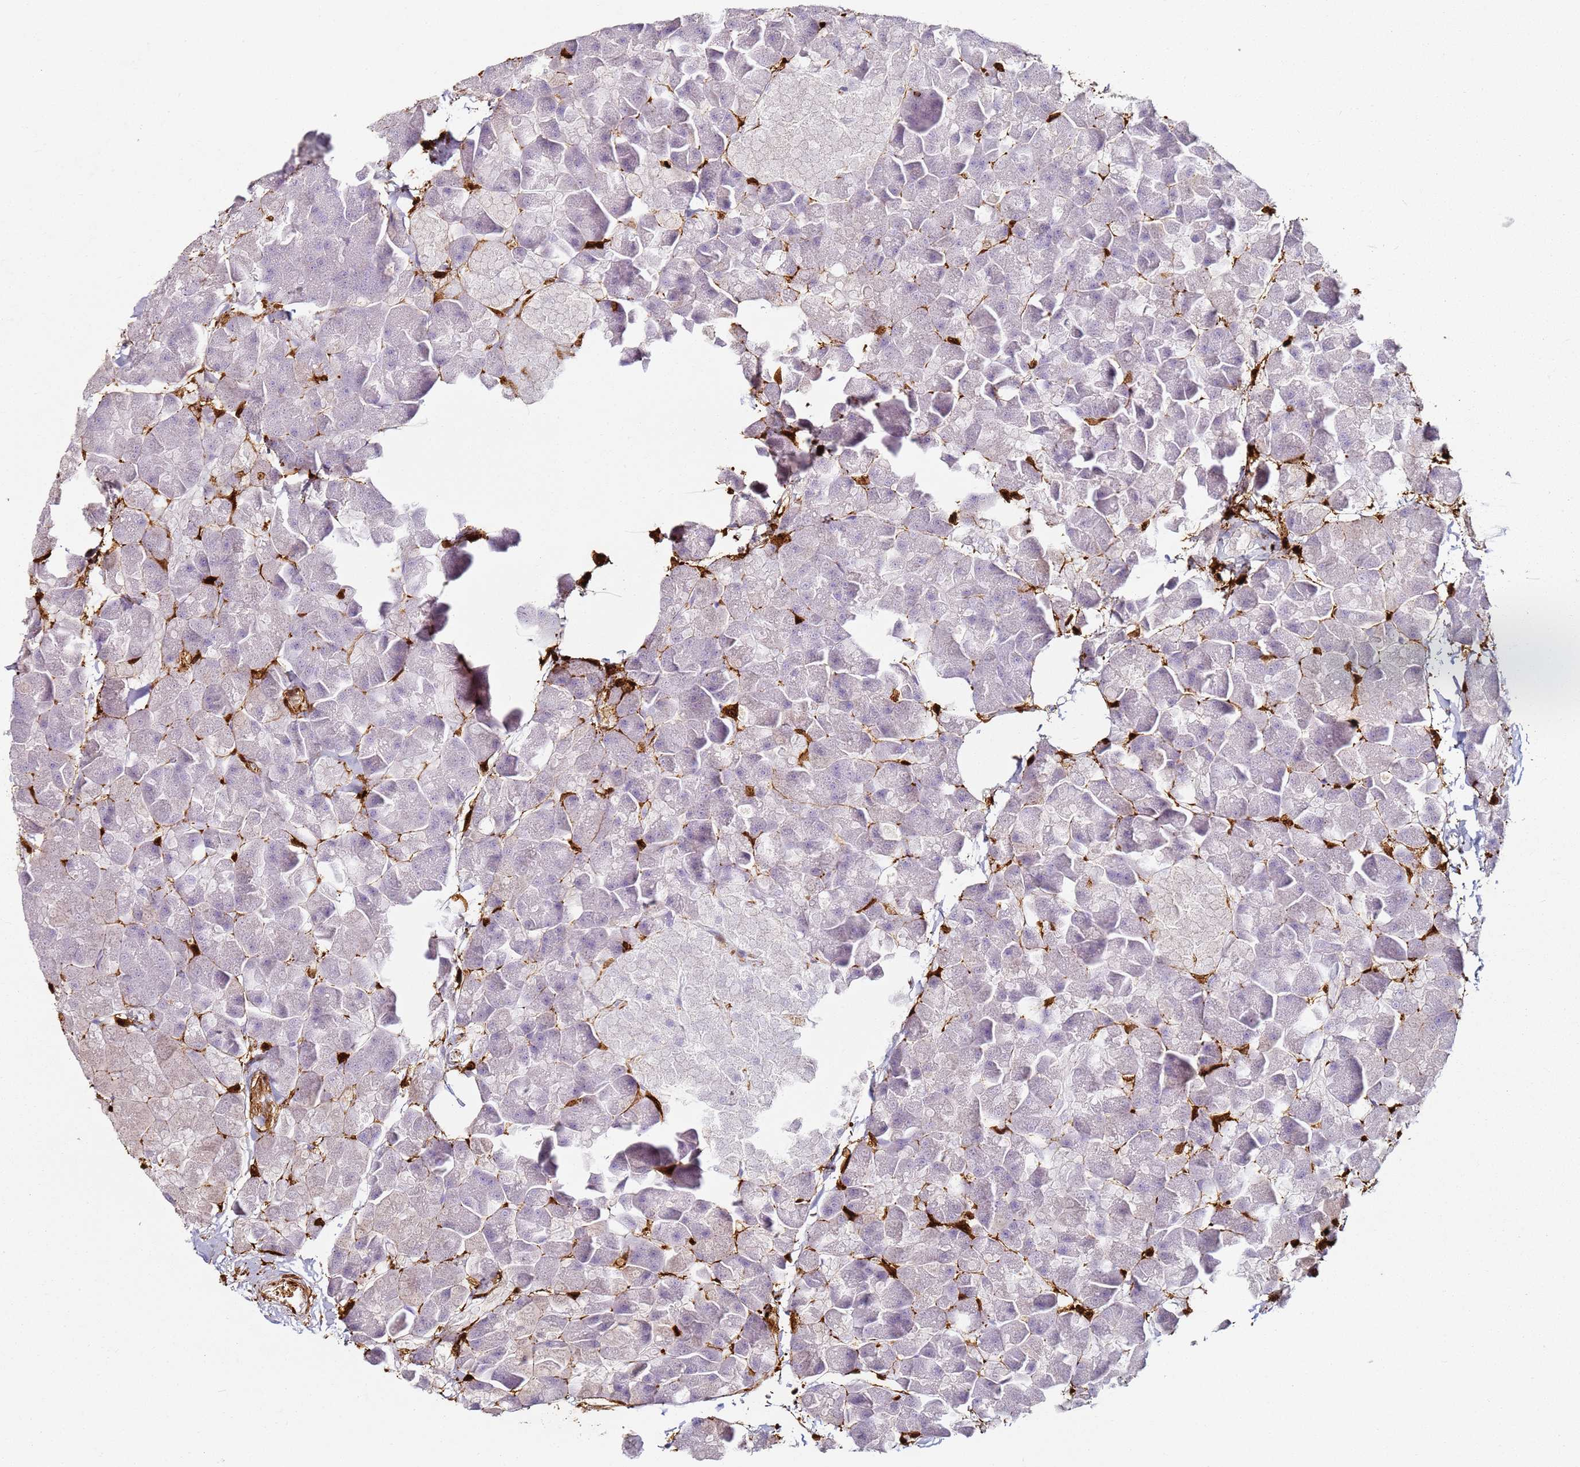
{"staining": {"intensity": "negative", "quantity": "none", "location": "none"}, "tissue": "pancreas", "cell_type": "Exocrine glandular cells", "image_type": "normal", "snomed": [{"axis": "morphology", "description": "Normal tissue, NOS"}, {"axis": "topography", "description": "Pancreas"}], "caption": "Immunohistochemistry (IHC) of unremarkable human pancreas exhibits no staining in exocrine glandular cells.", "gene": "S100A4", "patient": {"sex": "male", "age": 35}}